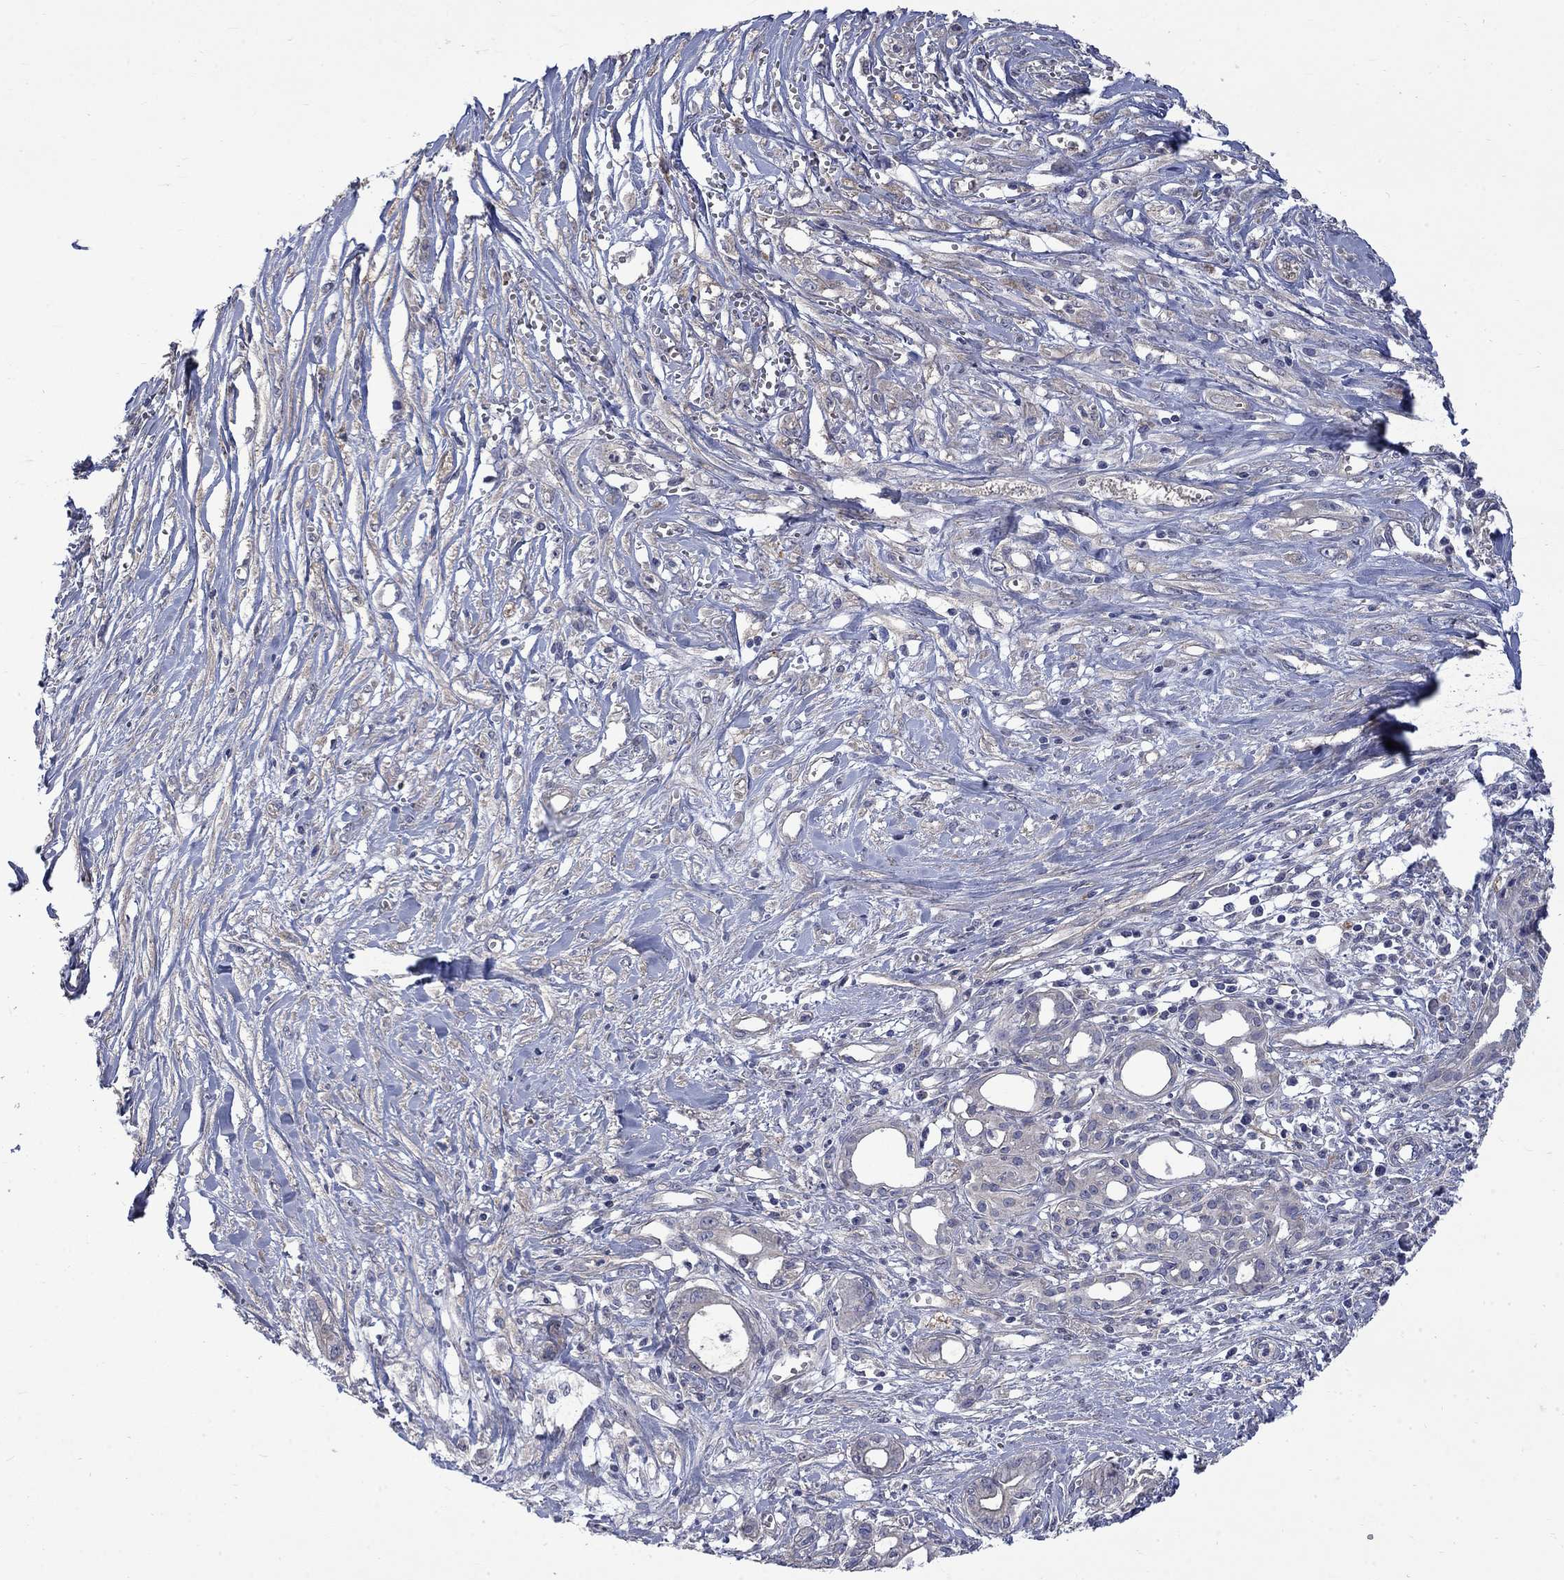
{"staining": {"intensity": "negative", "quantity": "none", "location": "none"}, "tissue": "pancreatic cancer", "cell_type": "Tumor cells", "image_type": "cancer", "snomed": [{"axis": "morphology", "description": "Adenocarcinoma, NOS"}, {"axis": "topography", "description": "Pancreas"}], "caption": "The immunohistochemistry (IHC) micrograph has no significant staining in tumor cells of pancreatic cancer (adenocarcinoma) tissue.", "gene": "HSPA12A", "patient": {"sex": "male", "age": 71}}